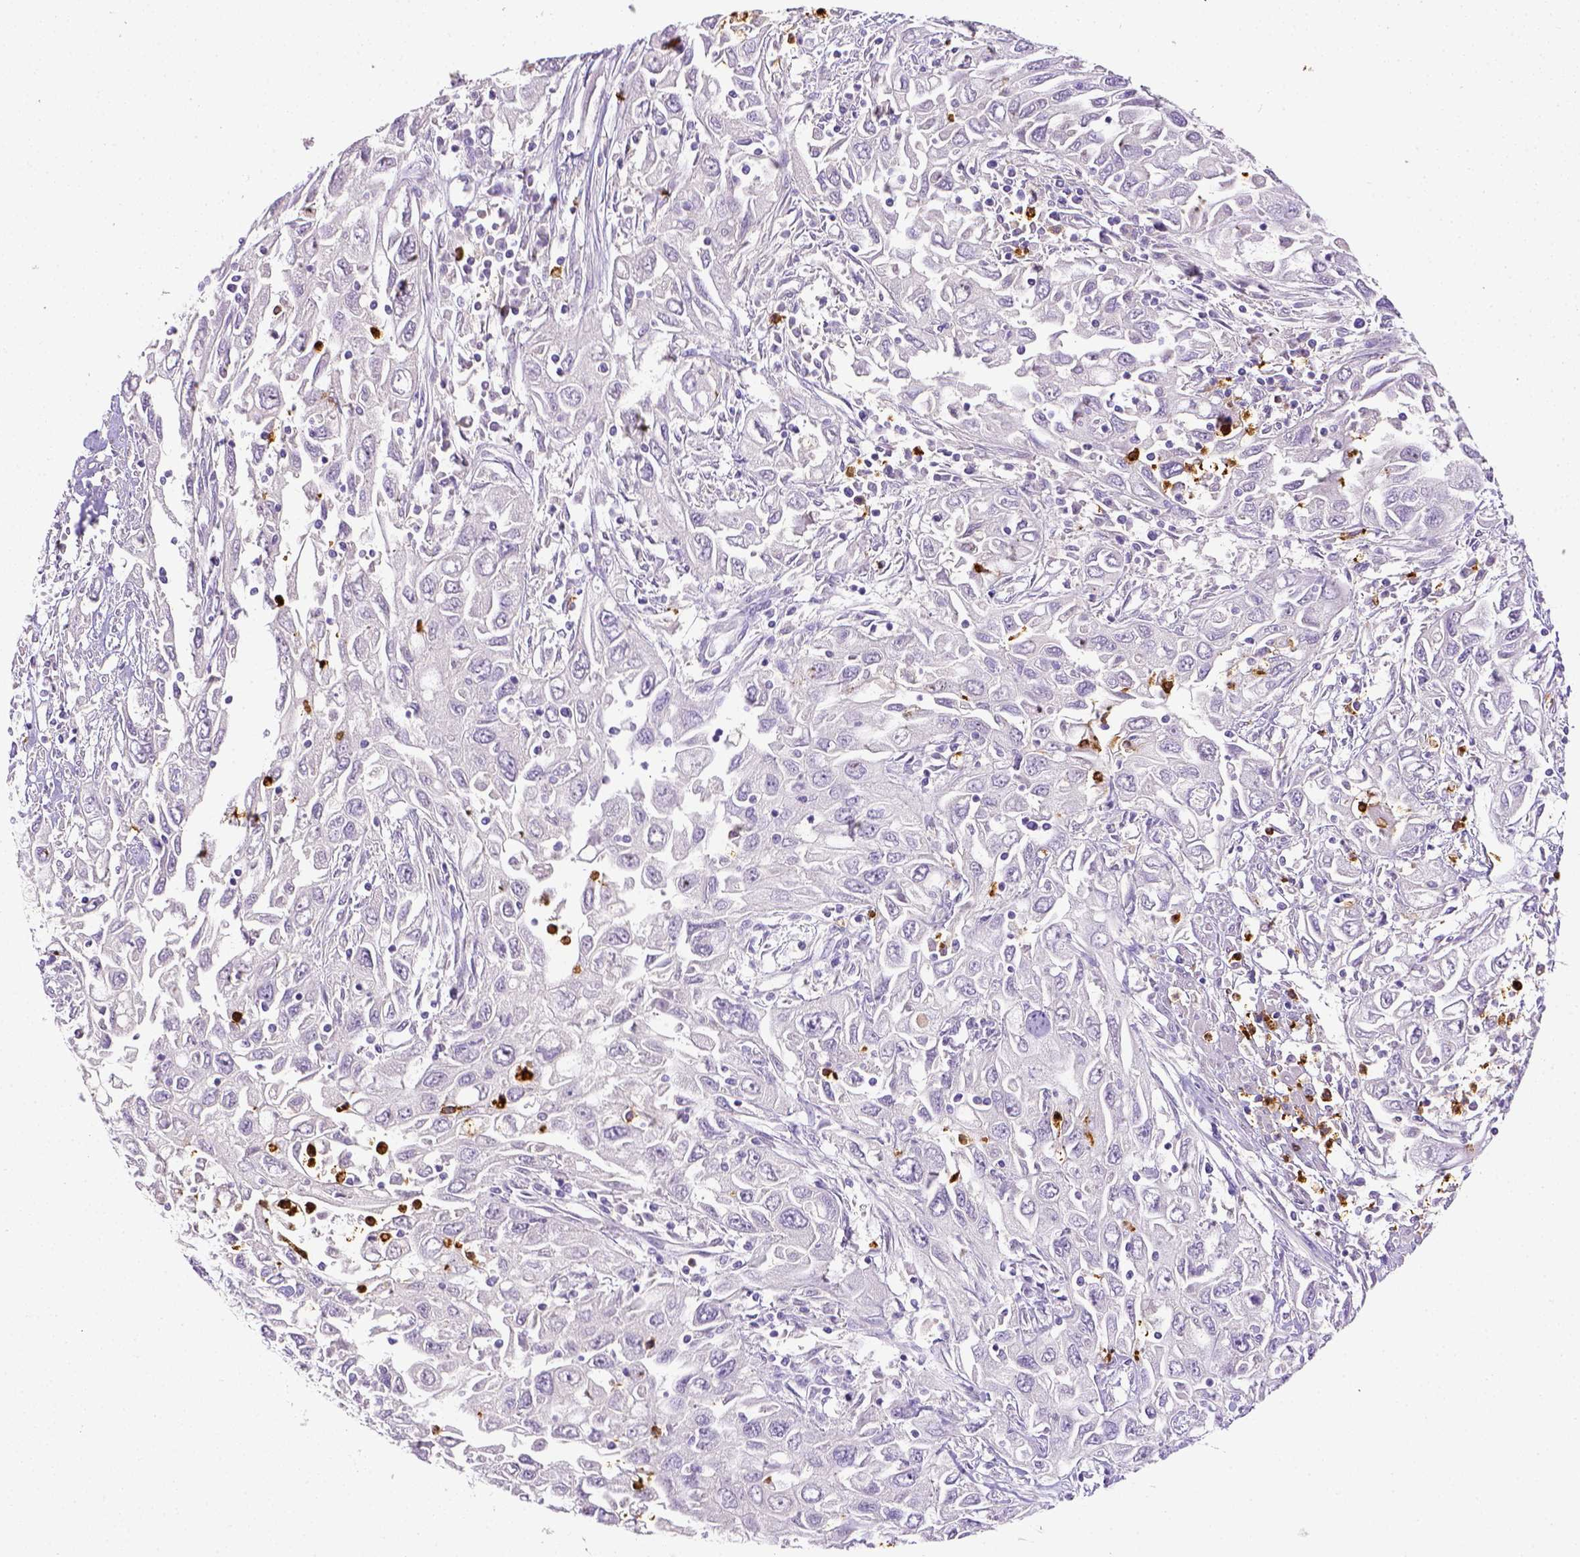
{"staining": {"intensity": "negative", "quantity": "none", "location": "none"}, "tissue": "urothelial cancer", "cell_type": "Tumor cells", "image_type": "cancer", "snomed": [{"axis": "morphology", "description": "Urothelial carcinoma, High grade"}, {"axis": "topography", "description": "Urinary bladder"}], "caption": "A photomicrograph of human urothelial cancer is negative for staining in tumor cells.", "gene": "ITGAM", "patient": {"sex": "male", "age": 76}}